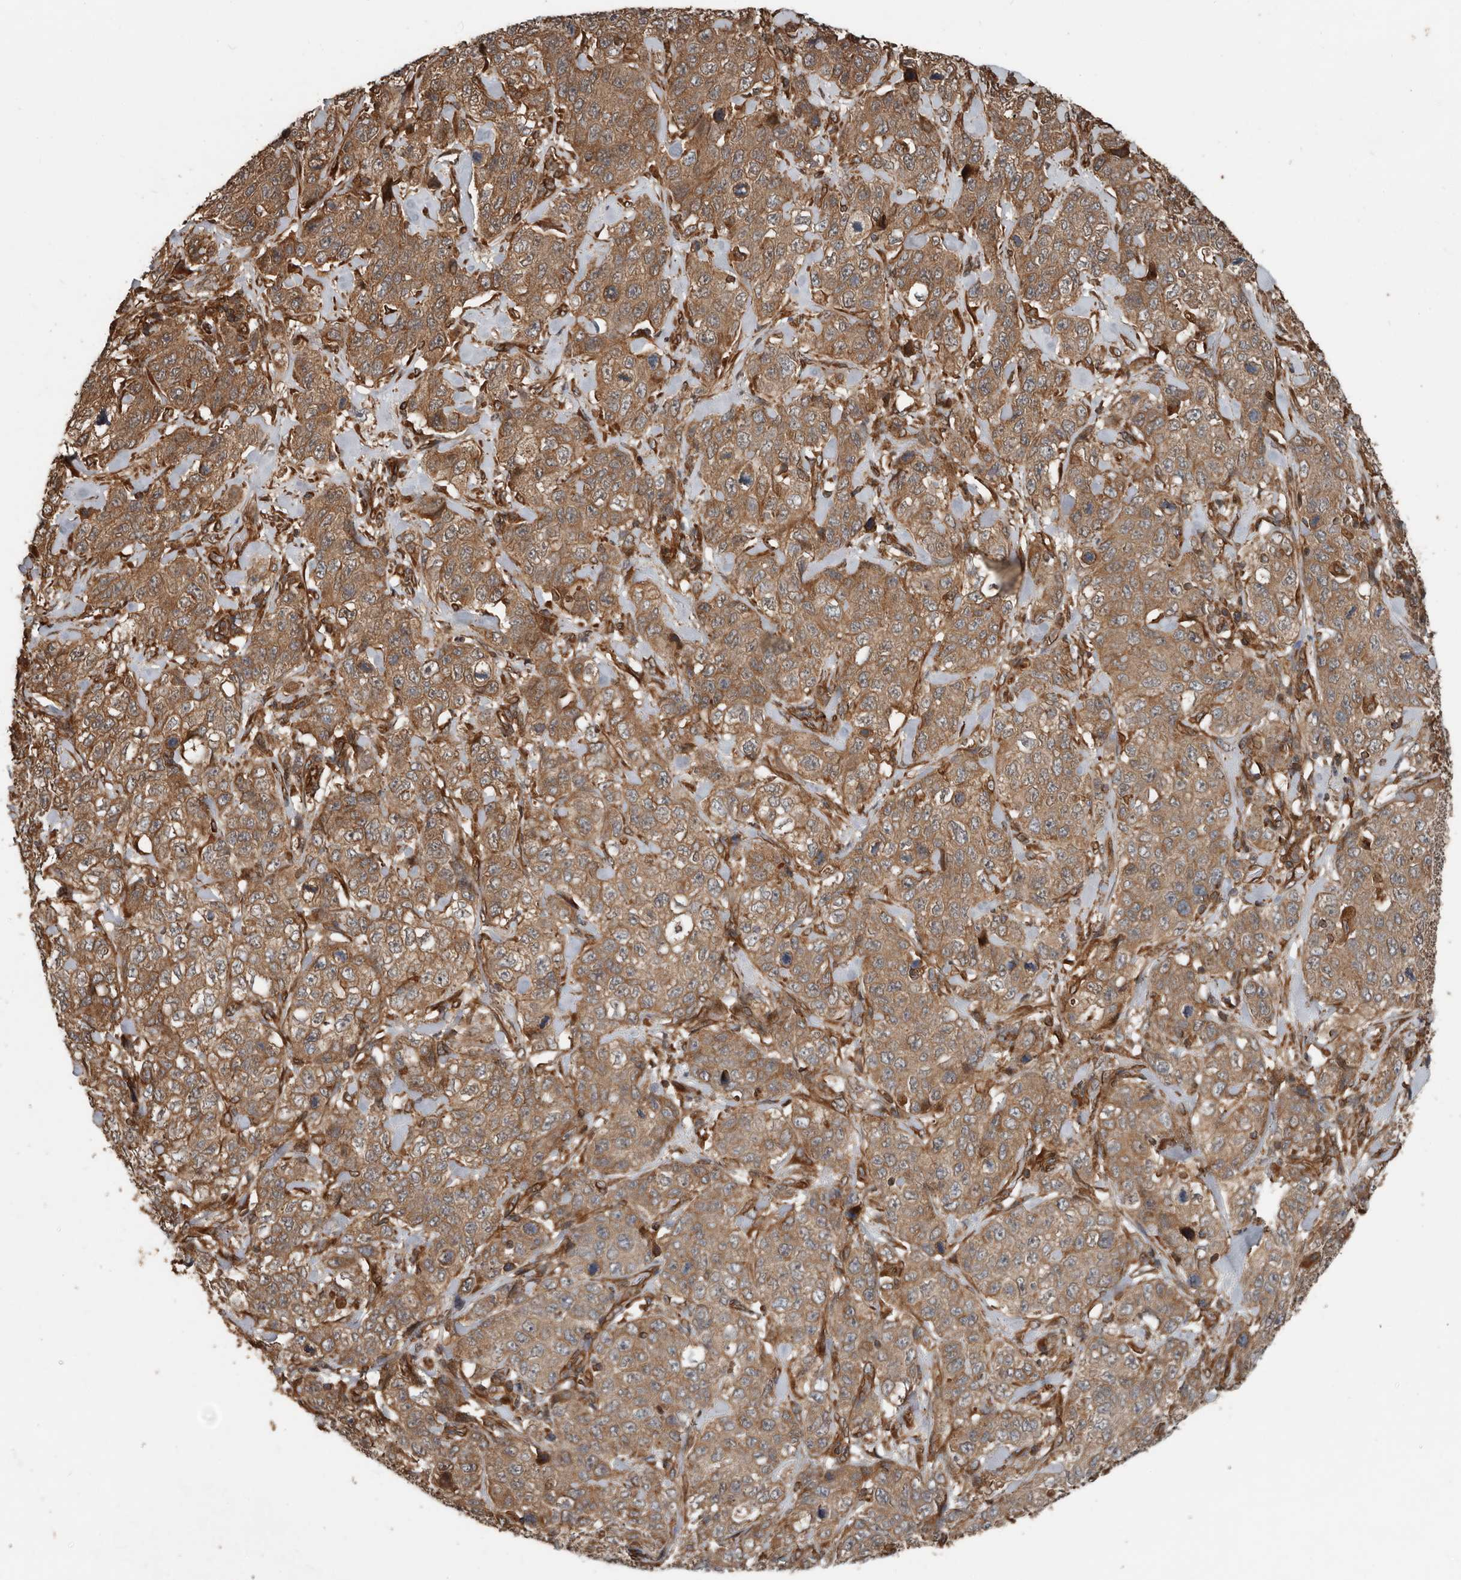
{"staining": {"intensity": "moderate", "quantity": ">75%", "location": "cytoplasmic/membranous"}, "tissue": "stomach cancer", "cell_type": "Tumor cells", "image_type": "cancer", "snomed": [{"axis": "morphology", "description": "Adenocarcinoma, NOS"}, {"axis": "topography", "description": "Stomach"}], "caption": "Moderate cytoplasmic/membranous expression for a protein is identified in about >75% of tumor cells of stomach cancer (adenocarcinoma) using immunohistochemistry (IHC).", "gene": "YOD1", "patient": {"sex": "male", "age": 48}}